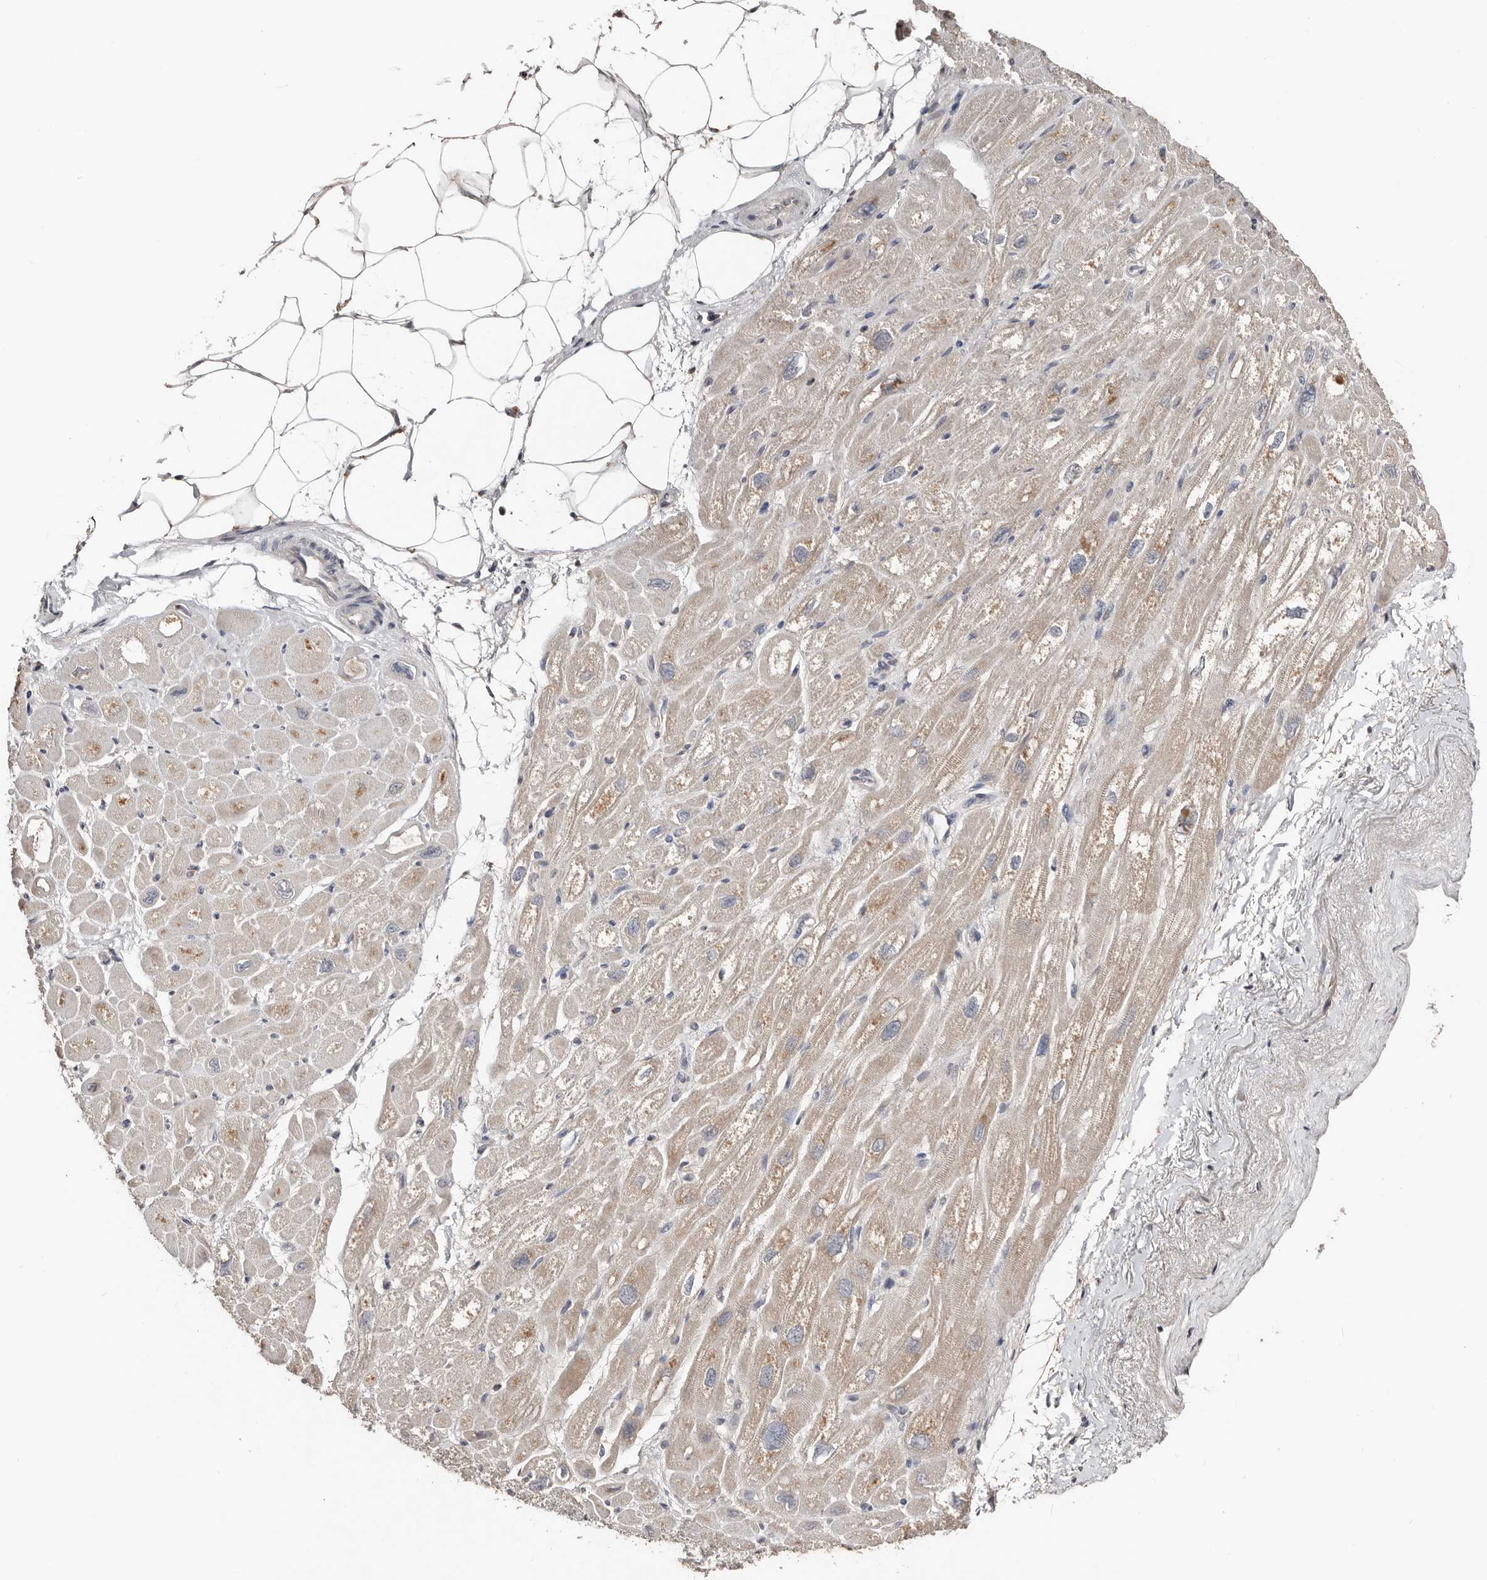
{"staining": {"intensity": "moderate", "quantity": "<25%", "location": "cytoplasmic/membranous"}, "tissue": "heart muscle", "cell_type": "Cardiomyocytes", "image_type": "normal", "snomed": [{"axis": "morphology", "description": "Normal tissue, NOS"}, {"axis": "topography", "description": "Heart"}], "caption": "Brown immunohistochemical staining in normal human heart muscle exhibits moderate cytoplasmic/membranous positivity in about <25% of cardiomyocytes.", "gene": "SLC39A2", "patient": {"sex": "male", "age": 50}}